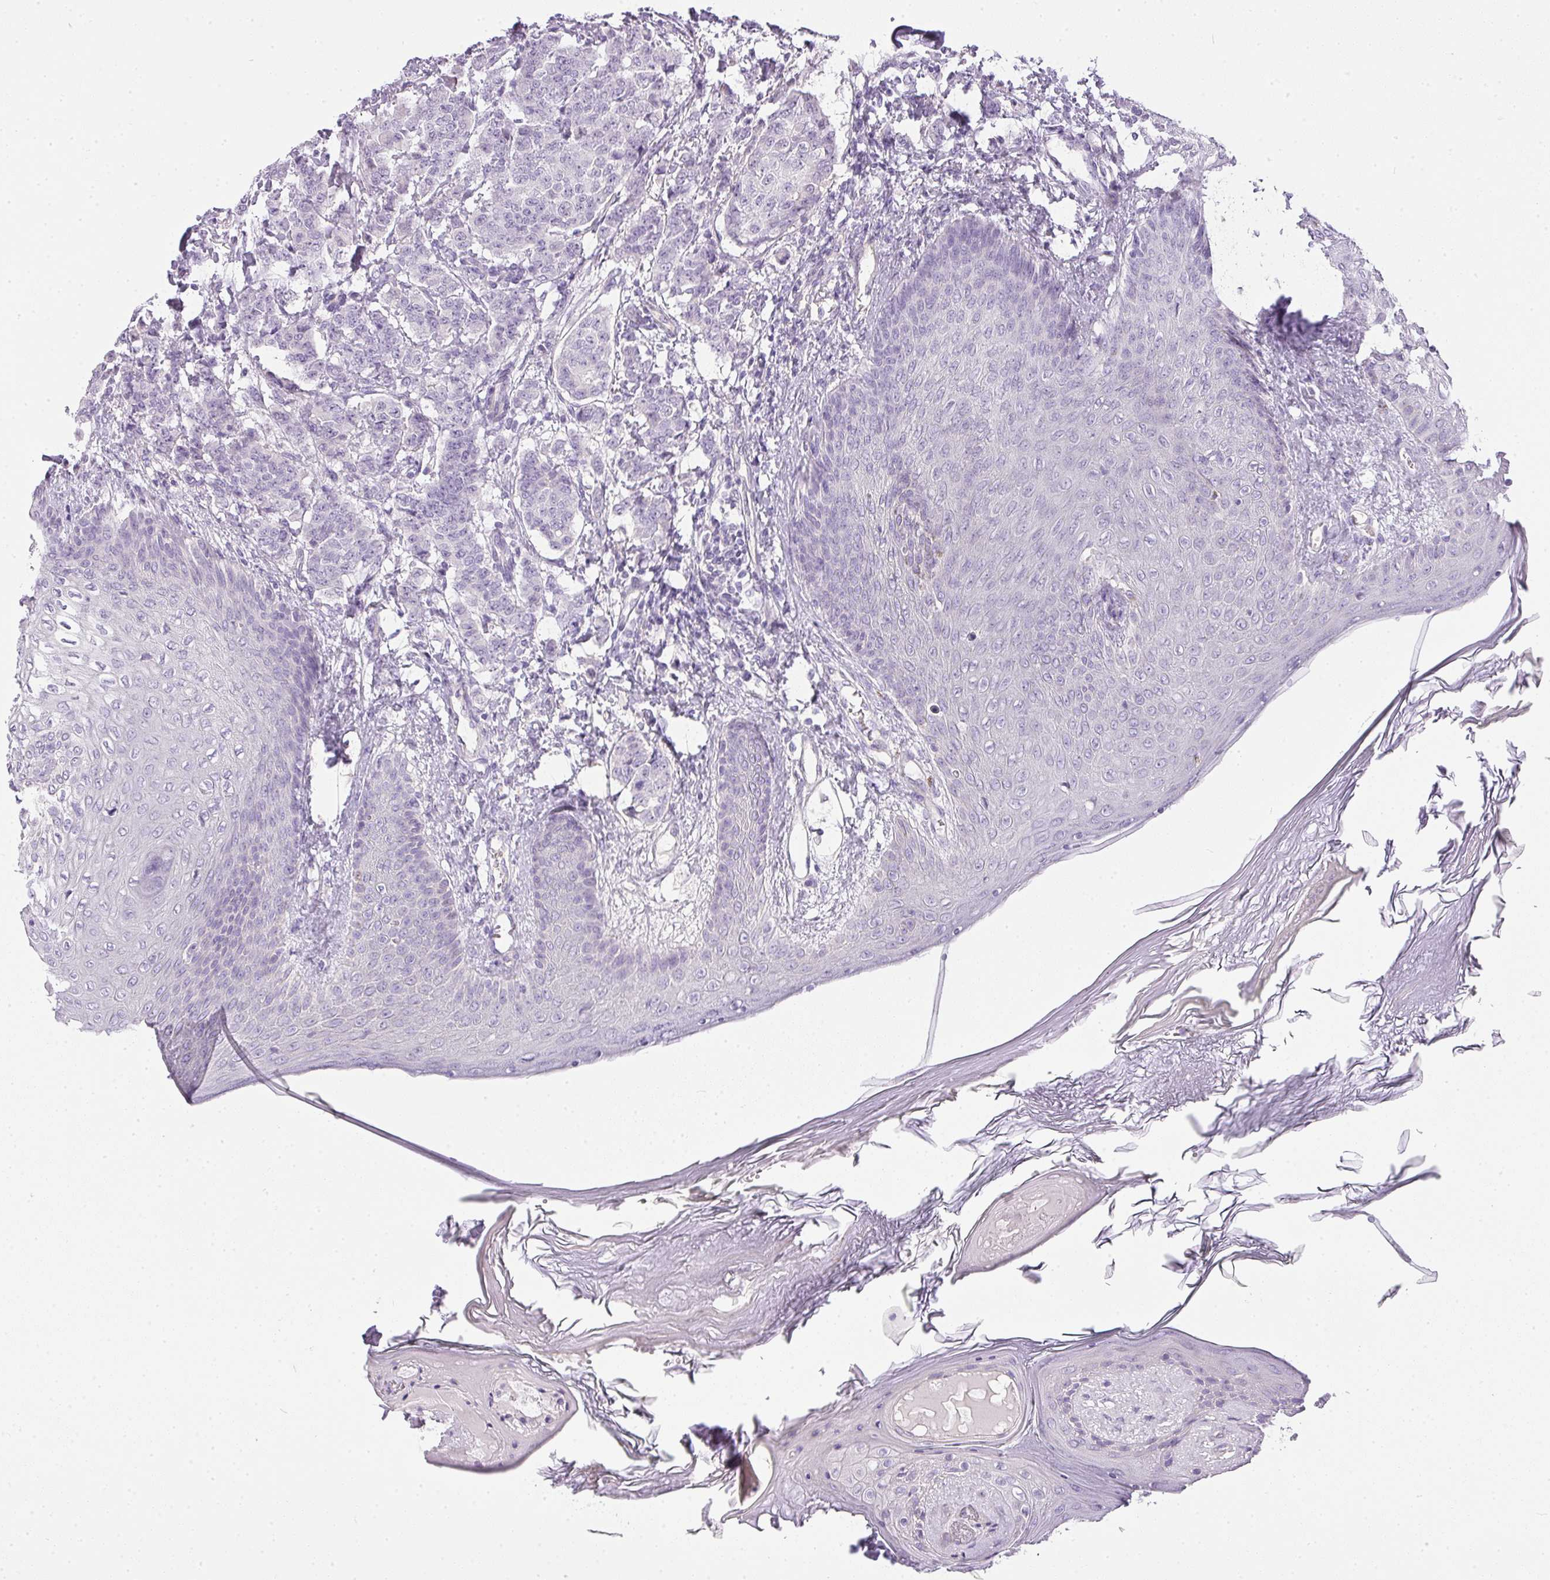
{"staining": {"intensity": "negative", "quantity": "none", "location": "none"}, "tissue": "breast cancer", "cell_type": "Tumor cells", "image_type": "cancer", "snomed": [{"axis": "morphology", "description": "Duct carcinoma"}, {"axis": "topography", "description": "Breast"}], "caption": "High magnification brightfield microscopy of breast infiltrating ductal carcinoma stained with DAB (brown) and counterstained with hematoxylin (blue): tumor cells show no significant positivity.", "gene": "RAX2", "patient": {"sex": "female", "age": 40}}